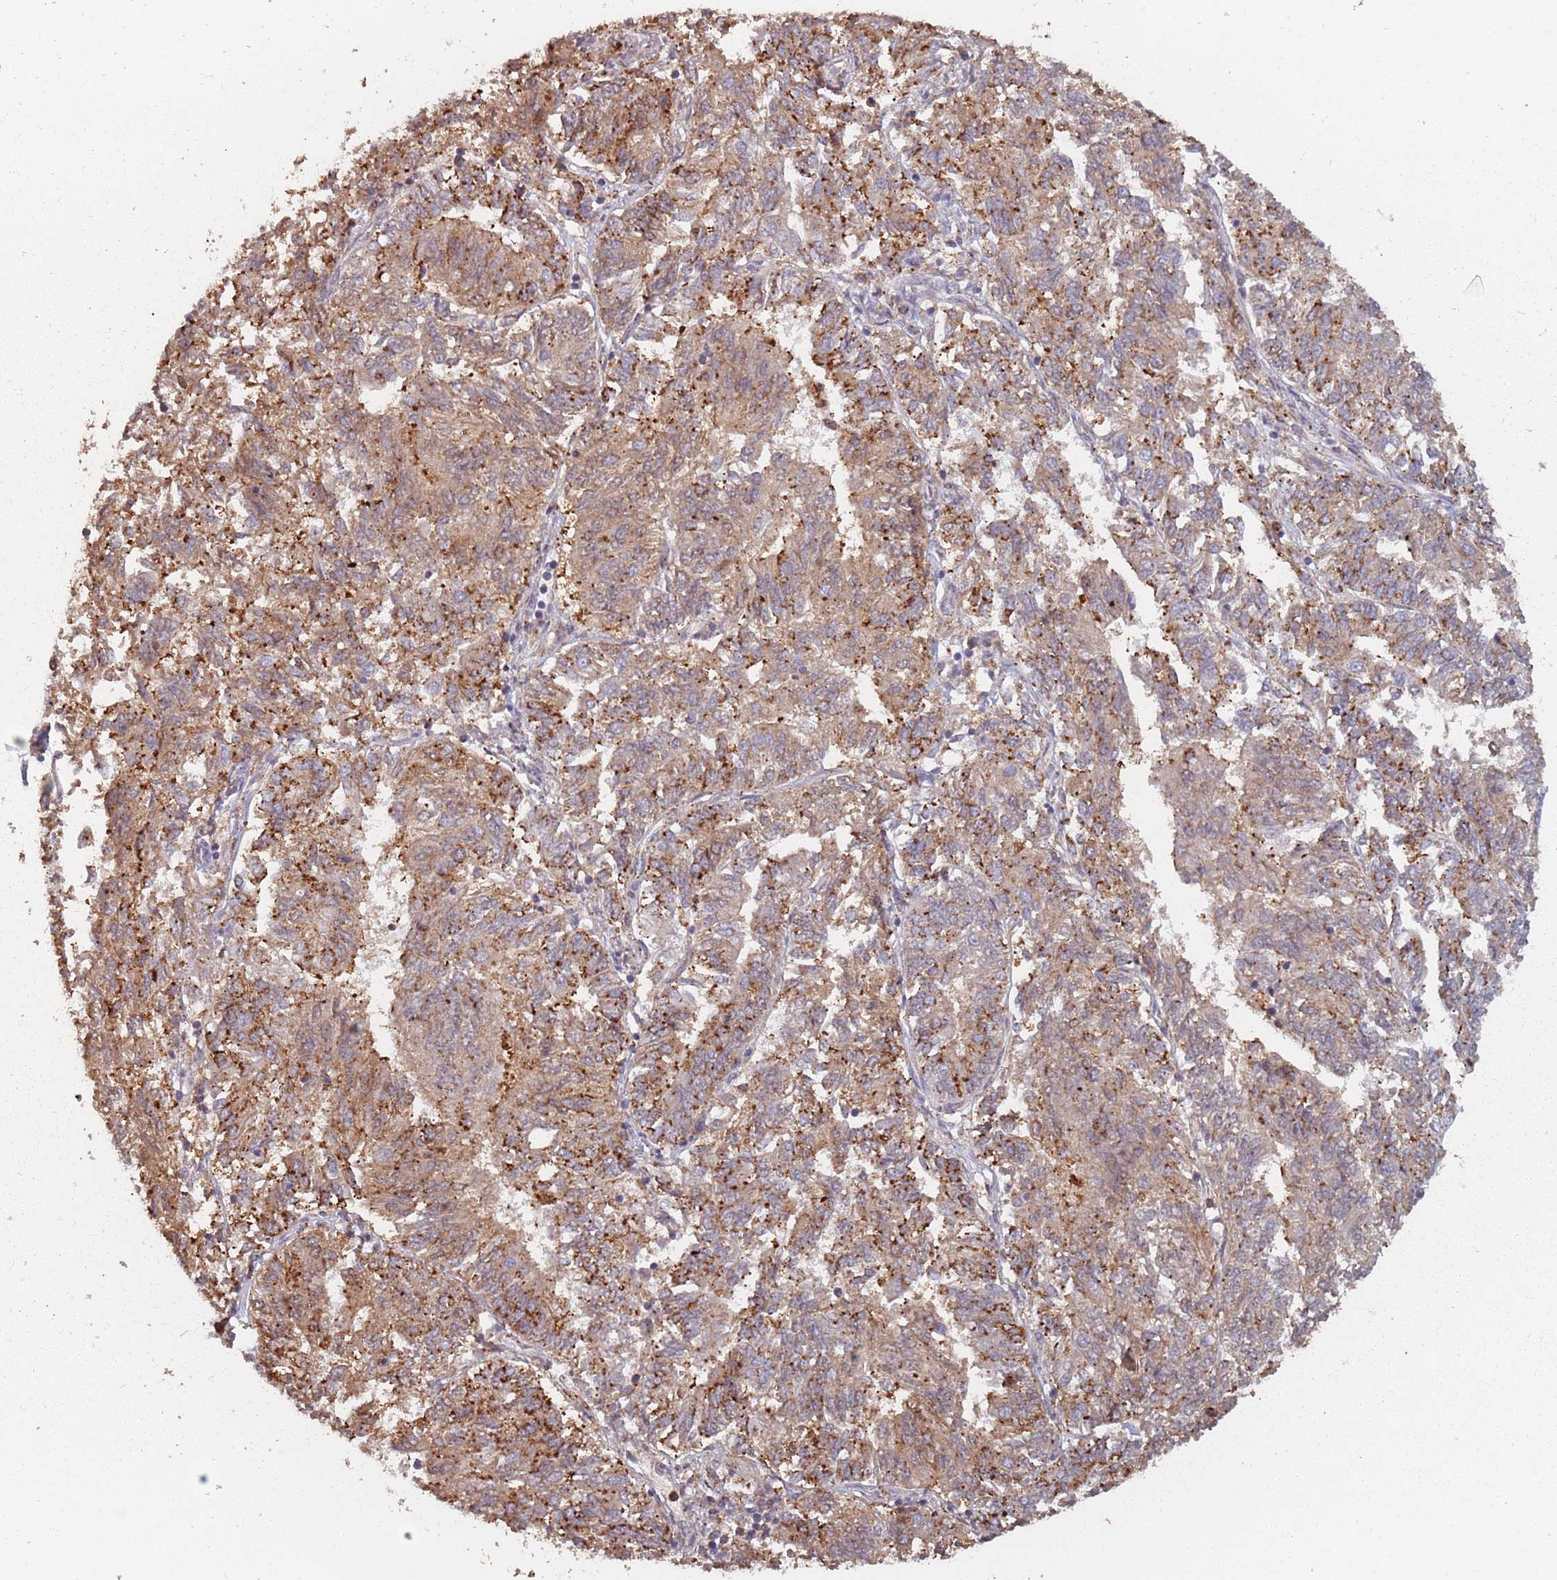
{"staining": {"intensity": "moderate", "quantity": ">75%", "location": "cytoplasmic/membranous"}, "tissue": "endometrial cancer", "cell_type": "Tumor cells", "image_type": "cancer", "snomed": [{"axis": "morphology", "description": "Adenocarcinoma, NOS"}, {"axis": "topography", "description": "Endometrium"}], "caption": "A medium amount of moderate cytoplasmic/membranous staining is seen in about >75% of tumor cells in endometrial adenocarcinoma tissue.", "gene": "RPS9", "patient": {"sex": "female", "age": 58}}